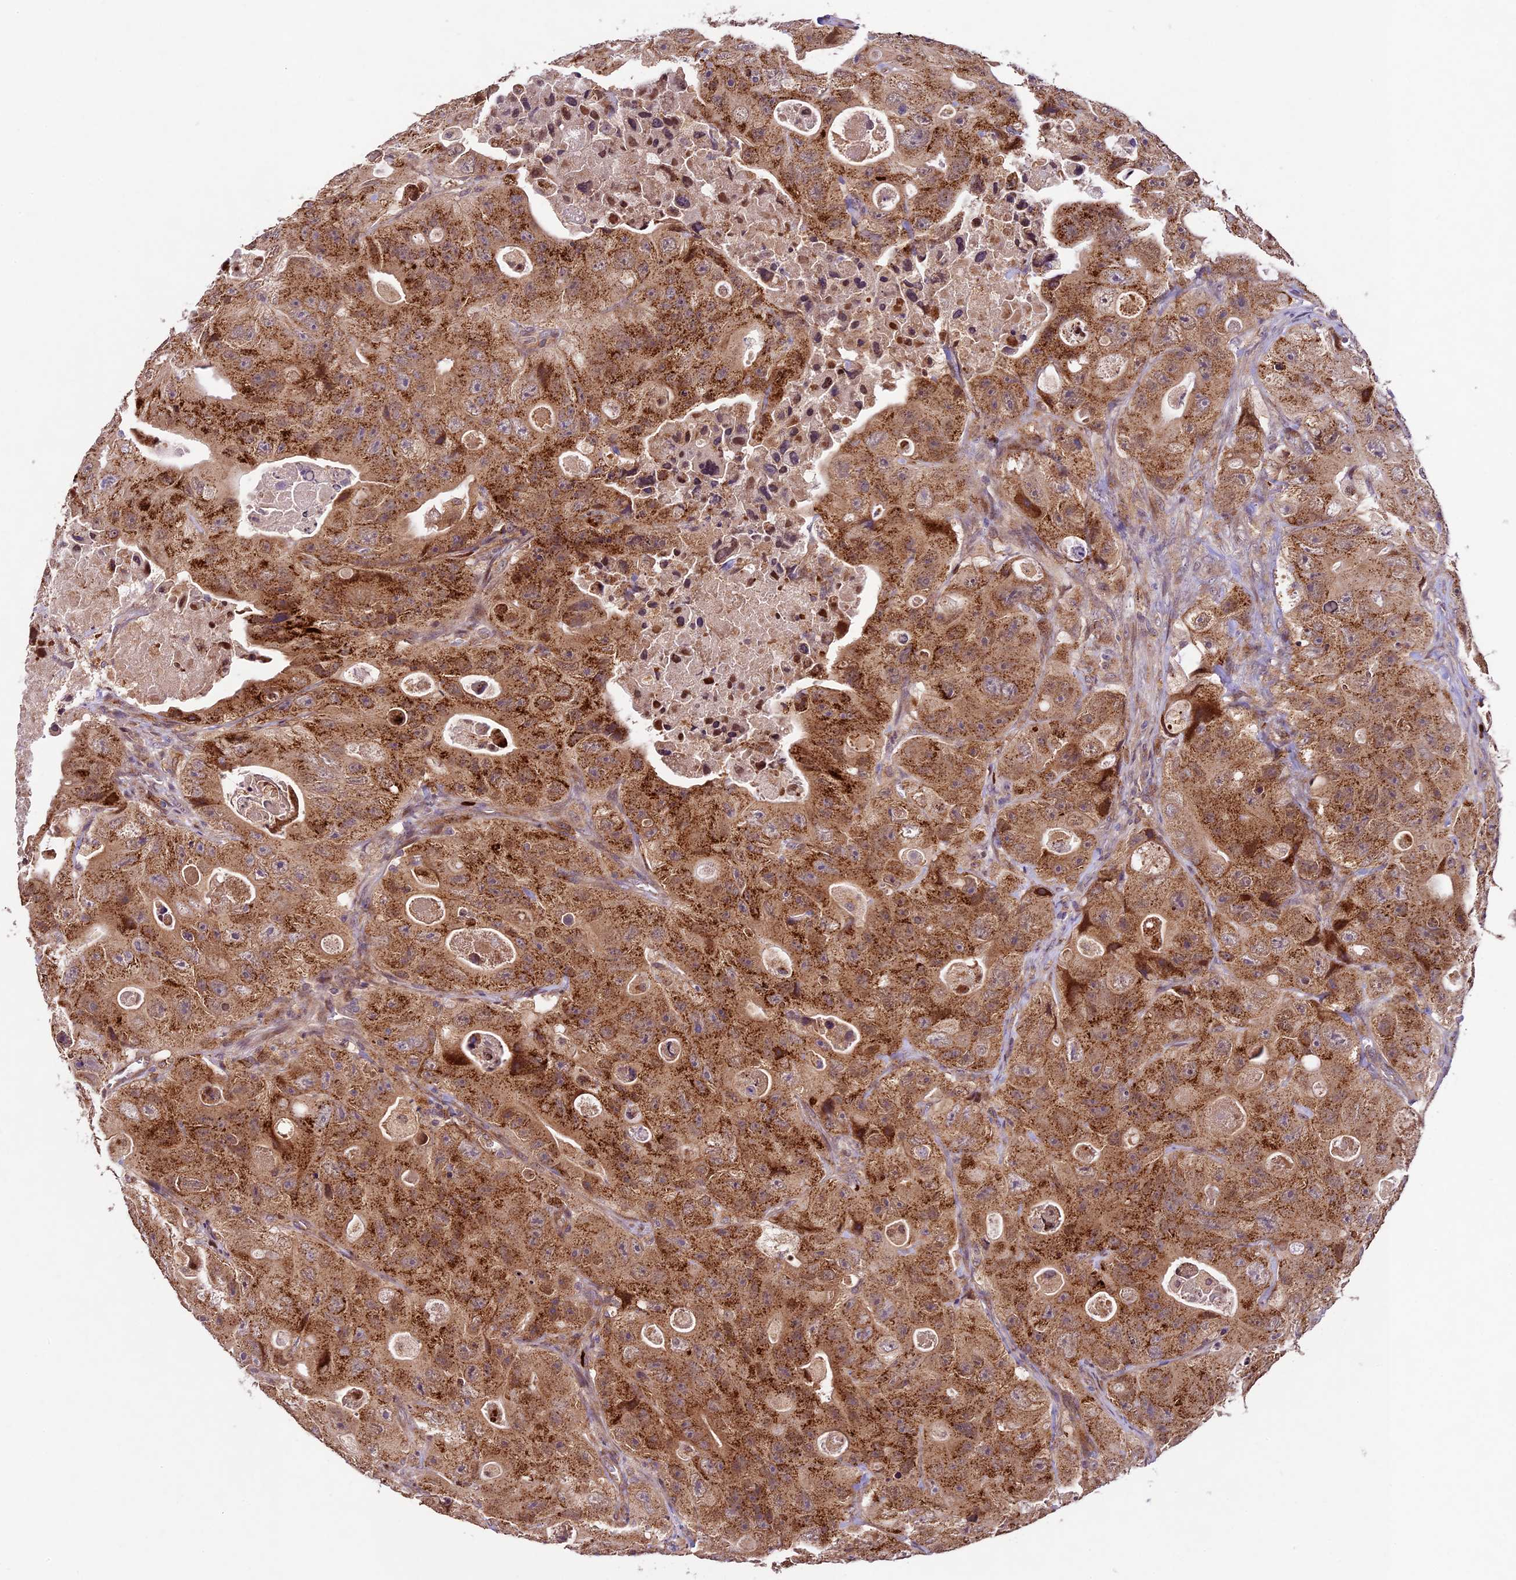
{"staining": {"intensity": "strong", "quantity": ">75%", "location": "cytoplasmic/membranous"}, "tissue": "colorectal cancer", "cell_type": "Tumor cells", "image_type": "cancer", "snomed": [{"axis": "morphology", "description": "Adenocarcinoma, NOS"}, {"axis": "topography", "description": "Colon"}], "caption": "Human adenocarcinoma (colorectal) stained for a protein (brown) displays strong cytoplasmic/membranous positive expression in approximately >75% of tumor cells.", "gene": "CCSER1", "patient": {"sex": "female", "age": 46}}